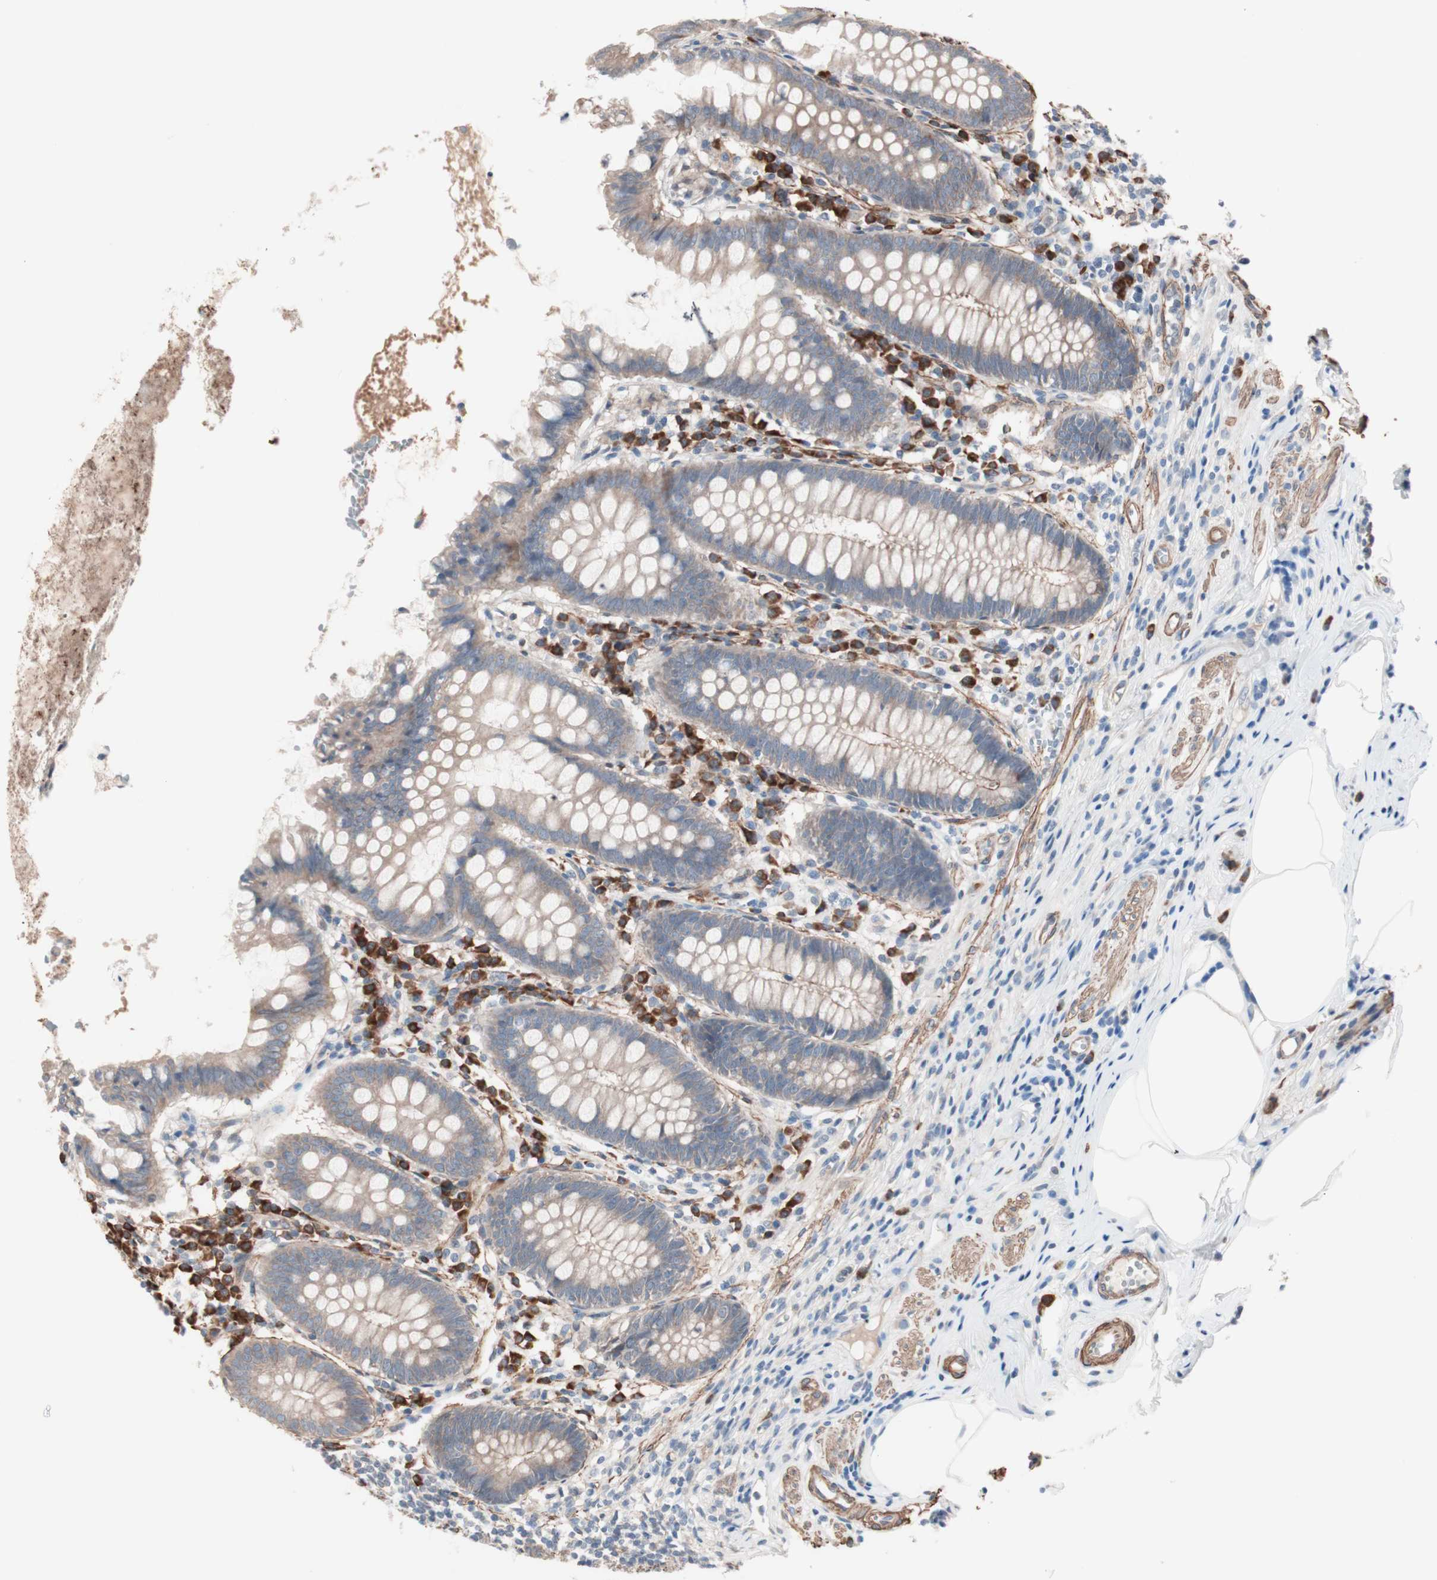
{"staining": {"intensity": "moderate", "quantity": ">75%", "location": "cytoplasmic/membranous"}, "tissue": "appendix", "cell_type": "Glandular cells", "image_type": "normal", "snomed": [{"axis": "morphology", "description": "Normal tissue, NOS"}, {"axis": "topography", "description": "Appendix"}], "caption": "Immunohistochemistry image of unremarkable appendix: appendix stained using immunohistochemistry (IHC) shows medium levels of moderate protein expression localized specifically in the cytoplasmic/membranous of glandular cells, appearing as a cytoplasmic/membranous brown color.", "gene": "ALG5", "patient": {"sex": "female", "age": 50}}